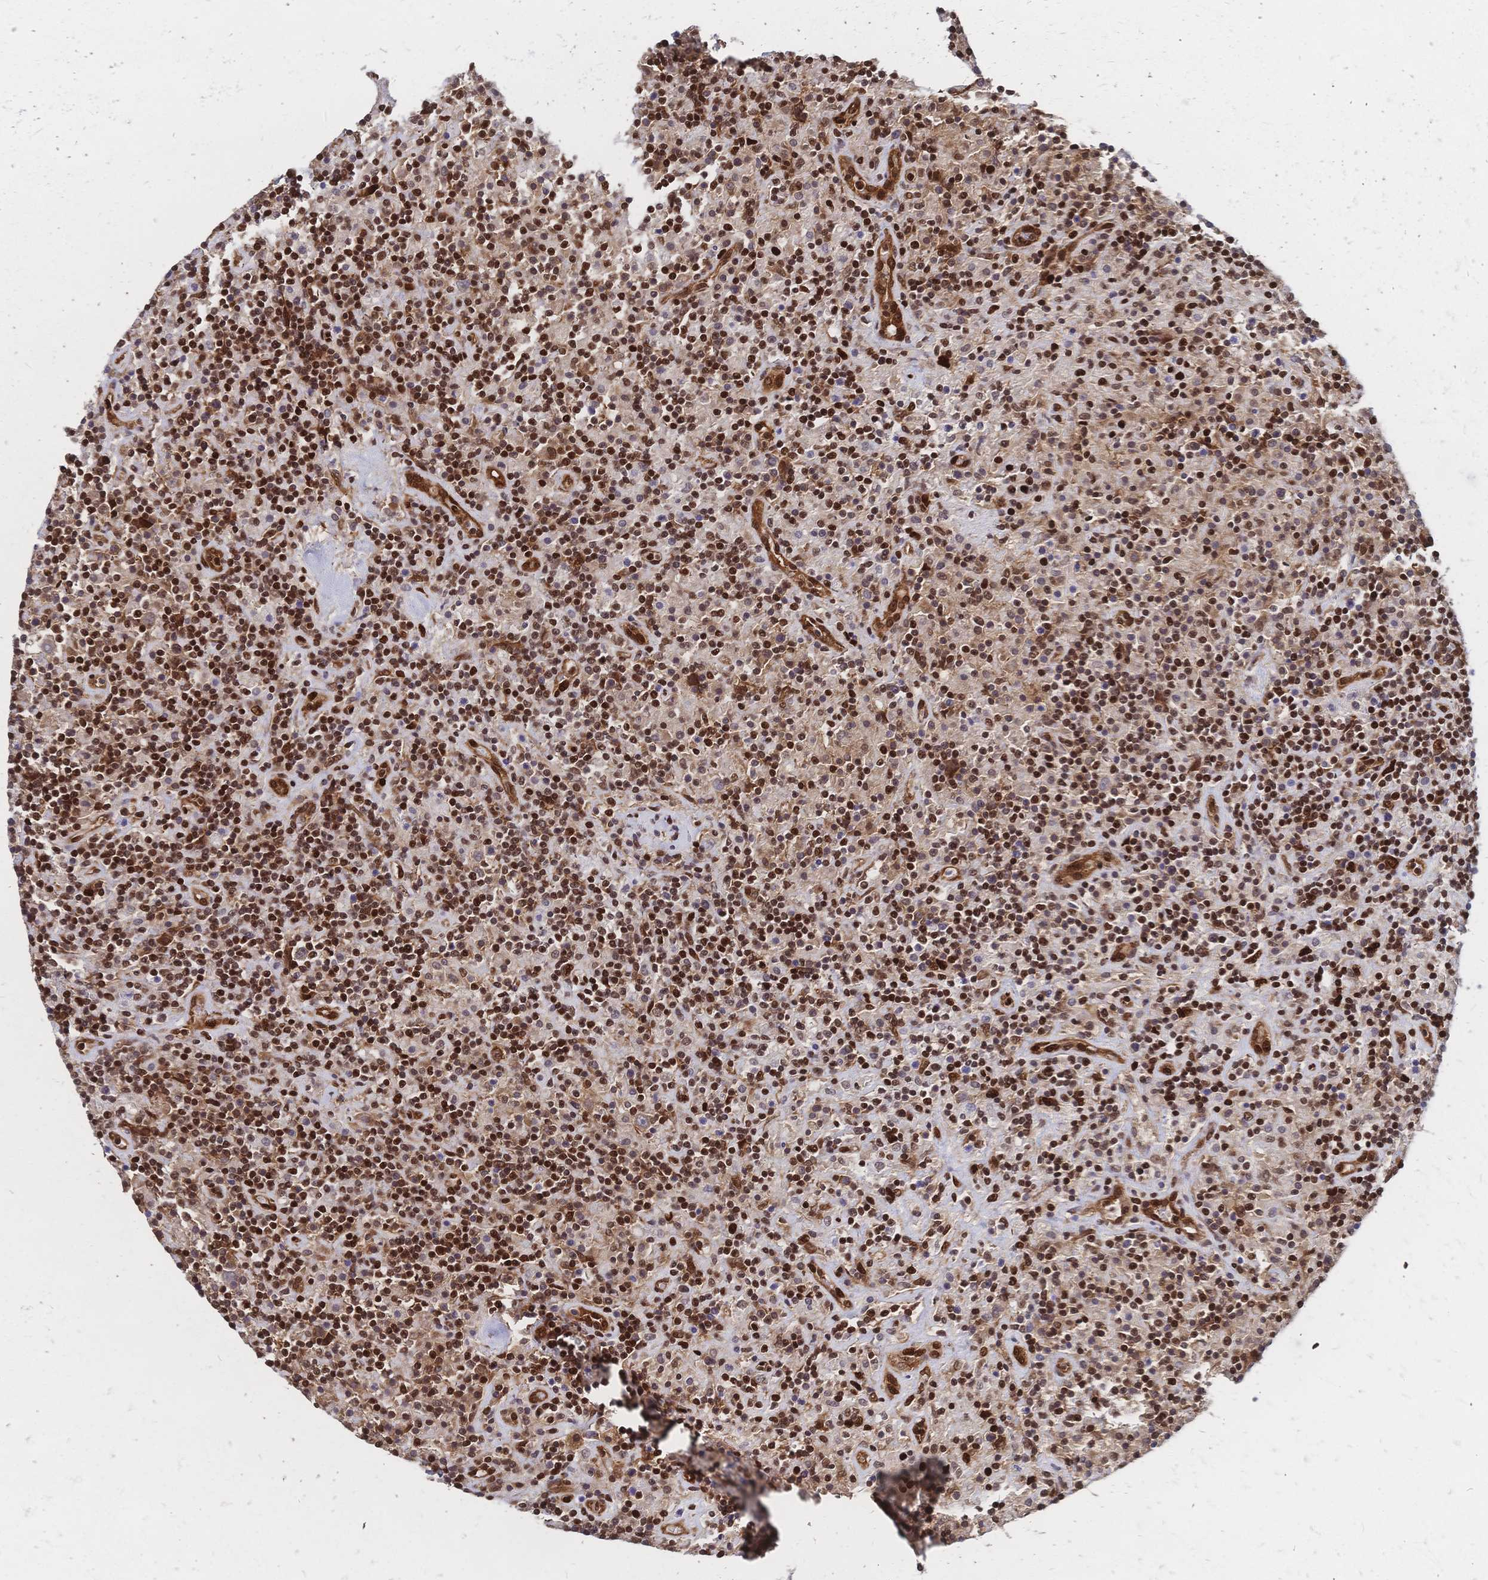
{"staining": {"intensity": "weak", "quantity": "<25%", "location": "nuclear"}, "tissue": "lymphoma", "cell_type": "Tumor cells", "image_type": "cancer", "snomed": [{"axis": "morphology", "description": "Hodgkin's disease, NOS"}, {"axis": "topography", "description": "Thymus, NOS"}], "caption": "Immunohistochemistry histopathology image of neoplastic tissue: human Hodgkin's disease stained with DAB (3,3'-diaminobenzidine) exhibits no significant protein positivity in tumor cells.", "gene": "HDGF", "patient": {"sex": "female", "age": 17}}